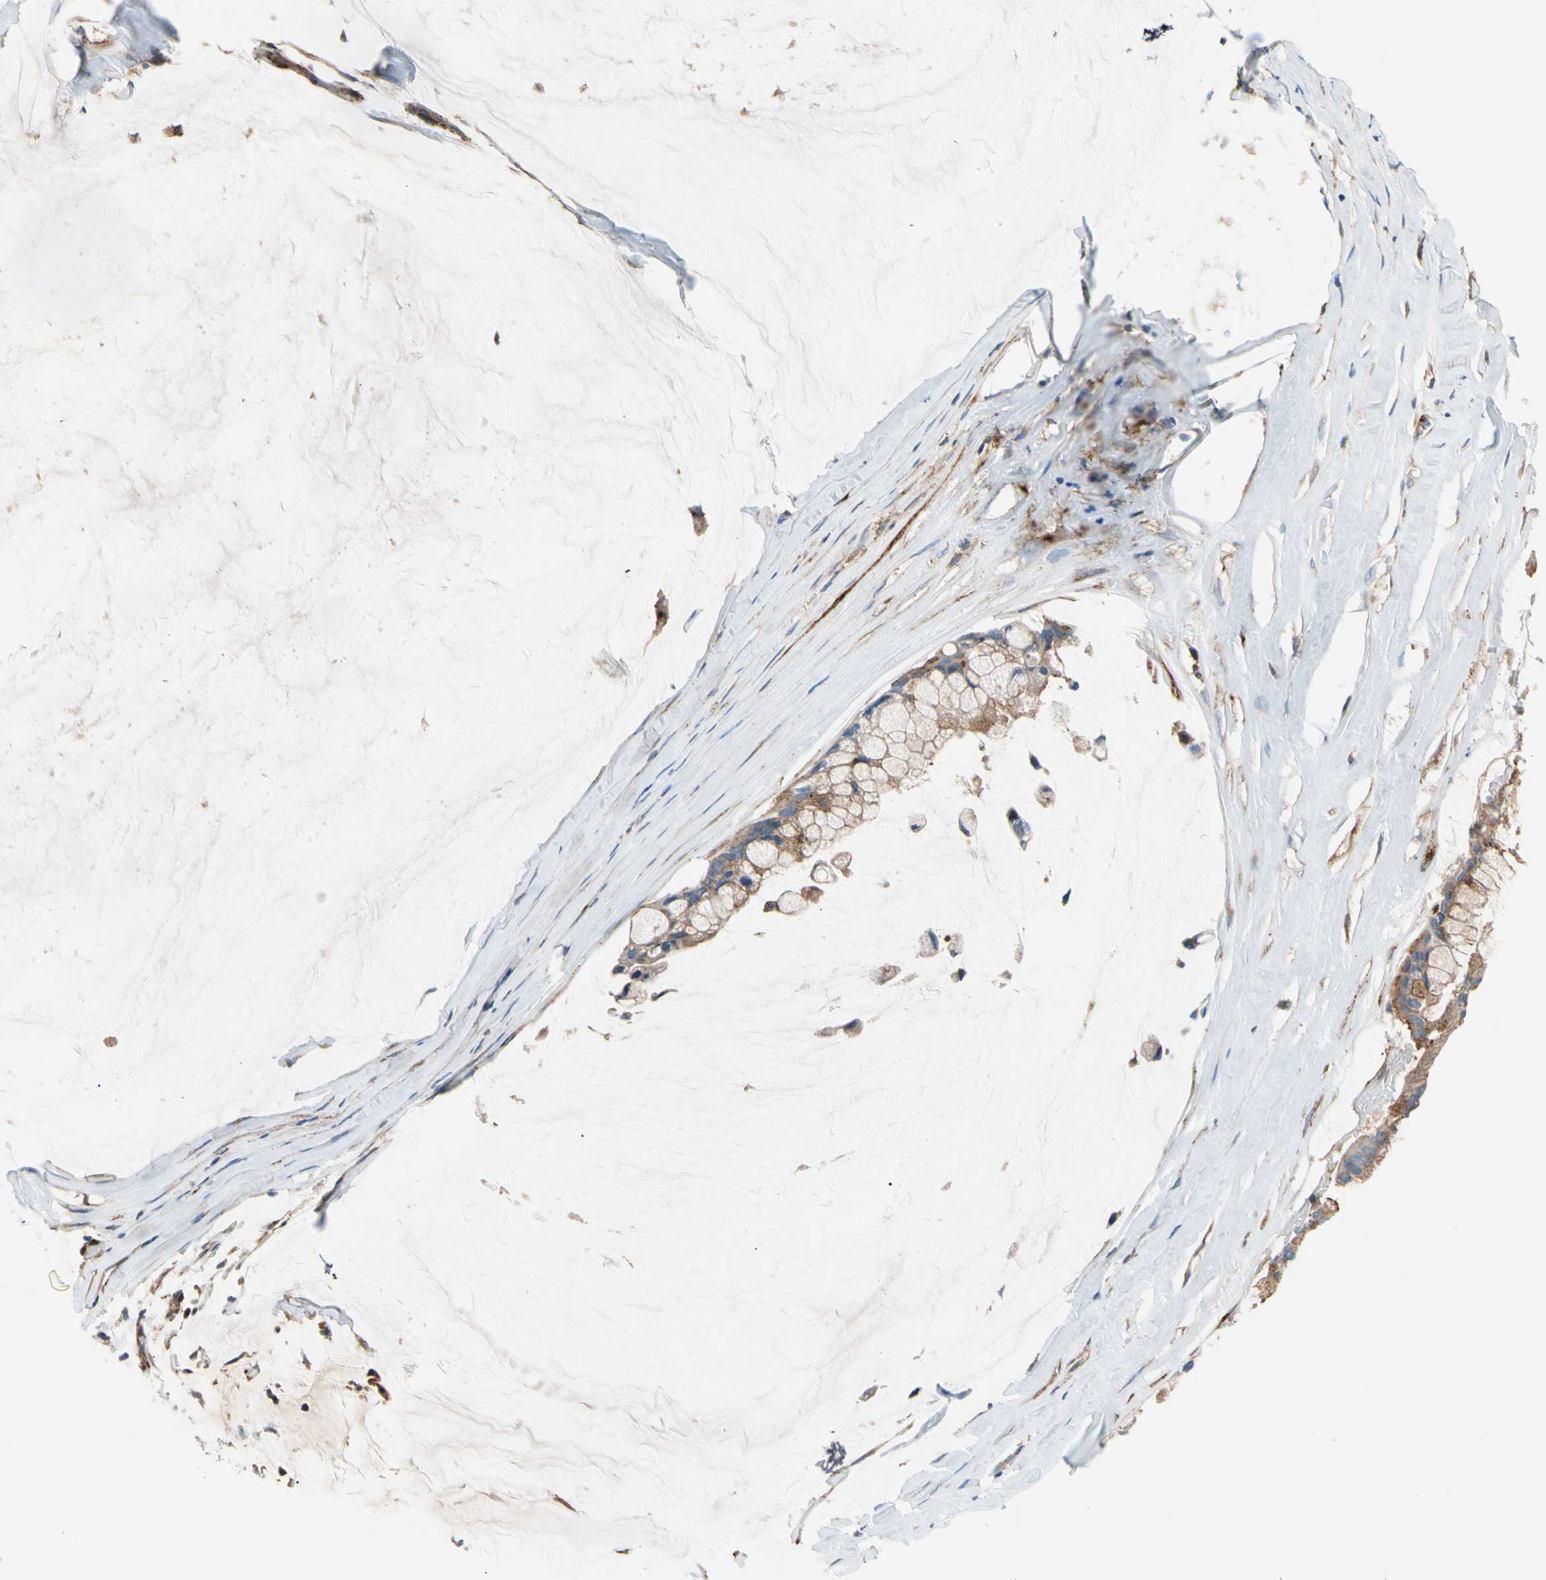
{"staining": {"intensity": "moderate", "quantity": ">75%", "location": "cytoplasmic/membranous"}, "tissue": "ovarian cancer", "cell_type": "Tumor cells", "image_type": "cancer", "snomed": [{"axis": "morphology", "description": "Cystadenocarcinoma, mucinous, NOS"}, {"axis": "topography", "description": "Ovary"}], "caption": "Human ovarian mucinous cystadenocarcinoma stained with a brown dye reveals moderate cytoplasmic/membranous positive expression in about >75% of tumor cells.", "gene": "ENTREP3", "patient": {"sex": "female", "age": 39}}